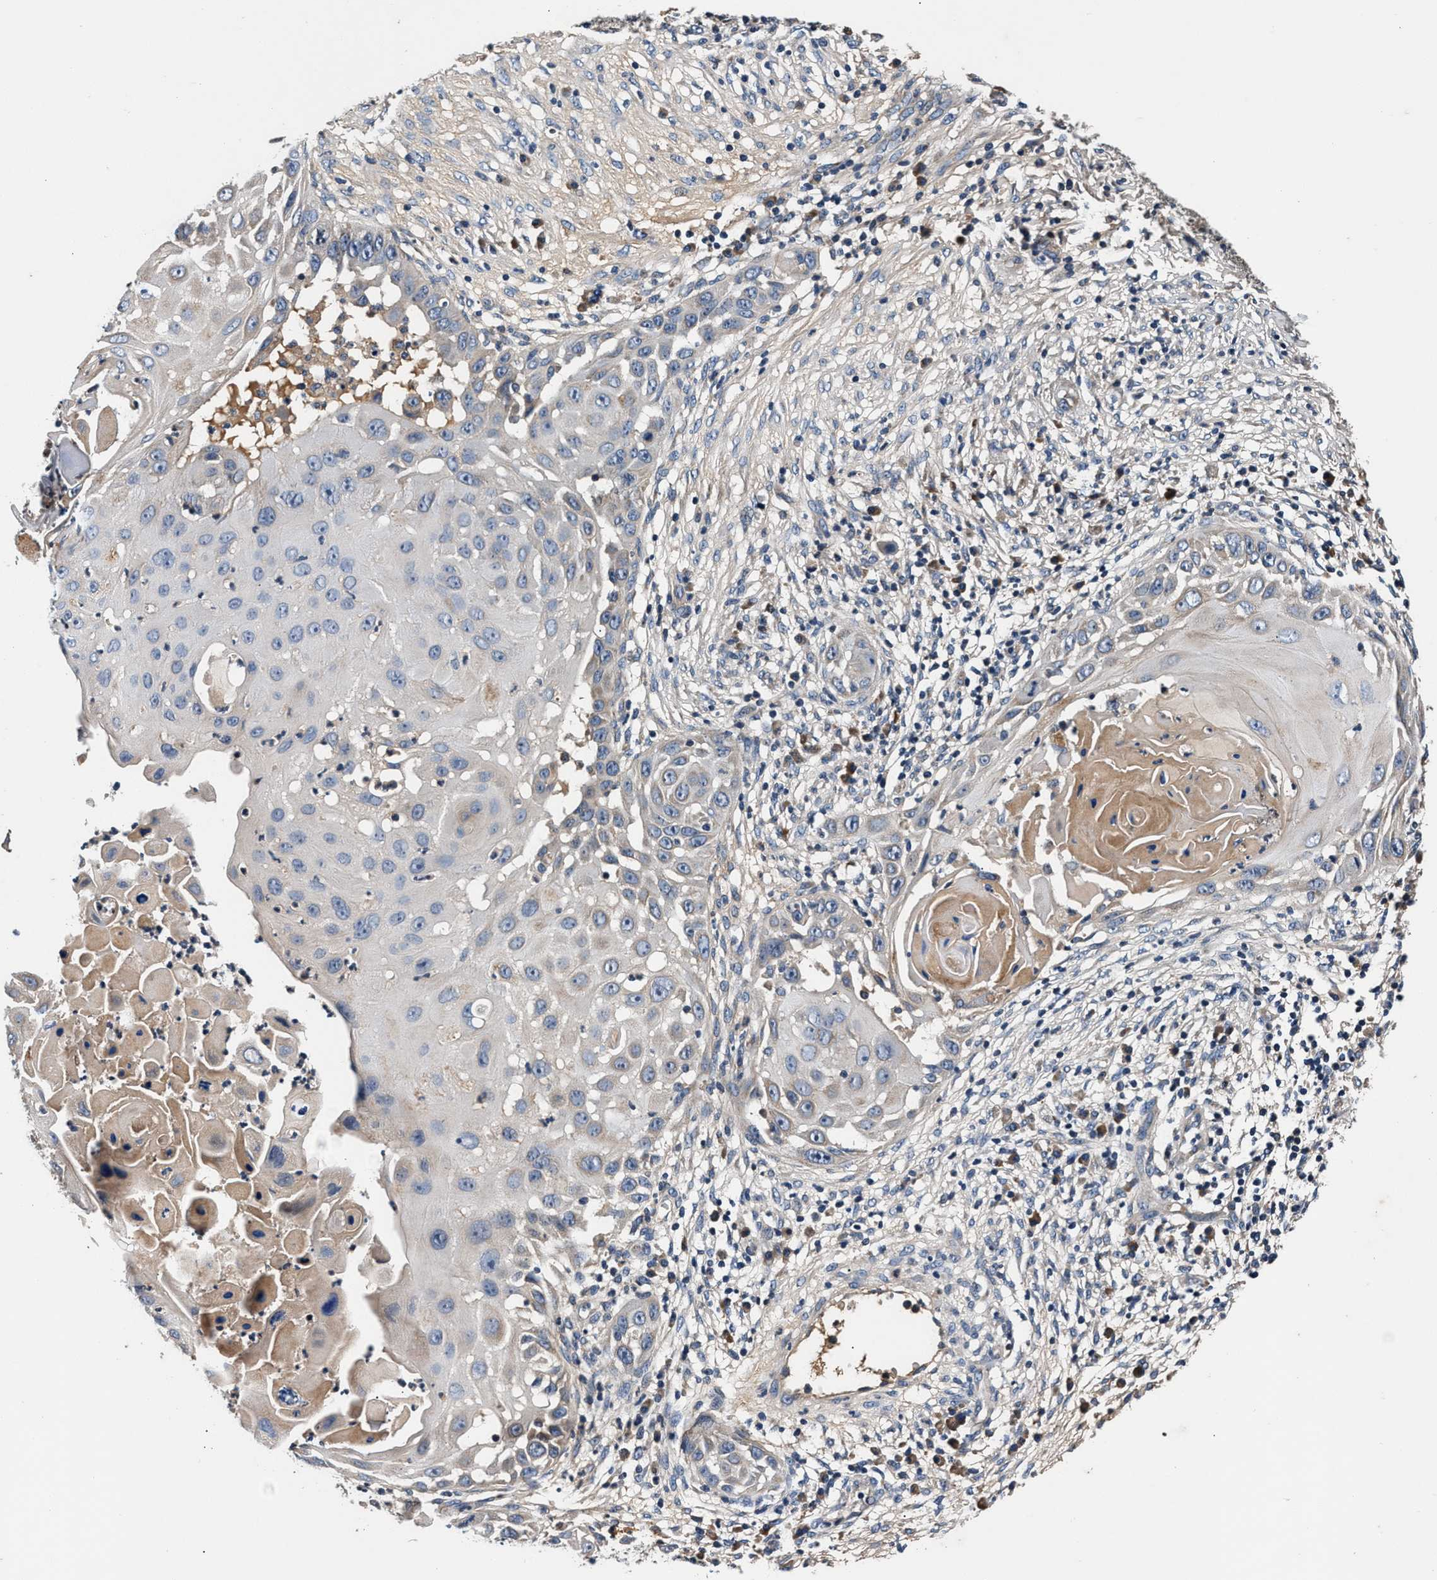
{"staining": {"intensity": "weak", "quantity": "<25%", "location": "cytoplasmic/membranous"}, "tissue": "skin cancer", "cell_type": "Tumor cells", "image_type": "cancer", "snomed": [{"axis": "morphology", "description": "Squamous cell carcinoma, NOS"}, {"axis": "topography", "description": "Skin"}], "caption": "There is no significant staining in tumor cells of squamous cell carcinoma (skin).", "gene": "IMMT", "patient": {"sex": "female", "age": 44}}